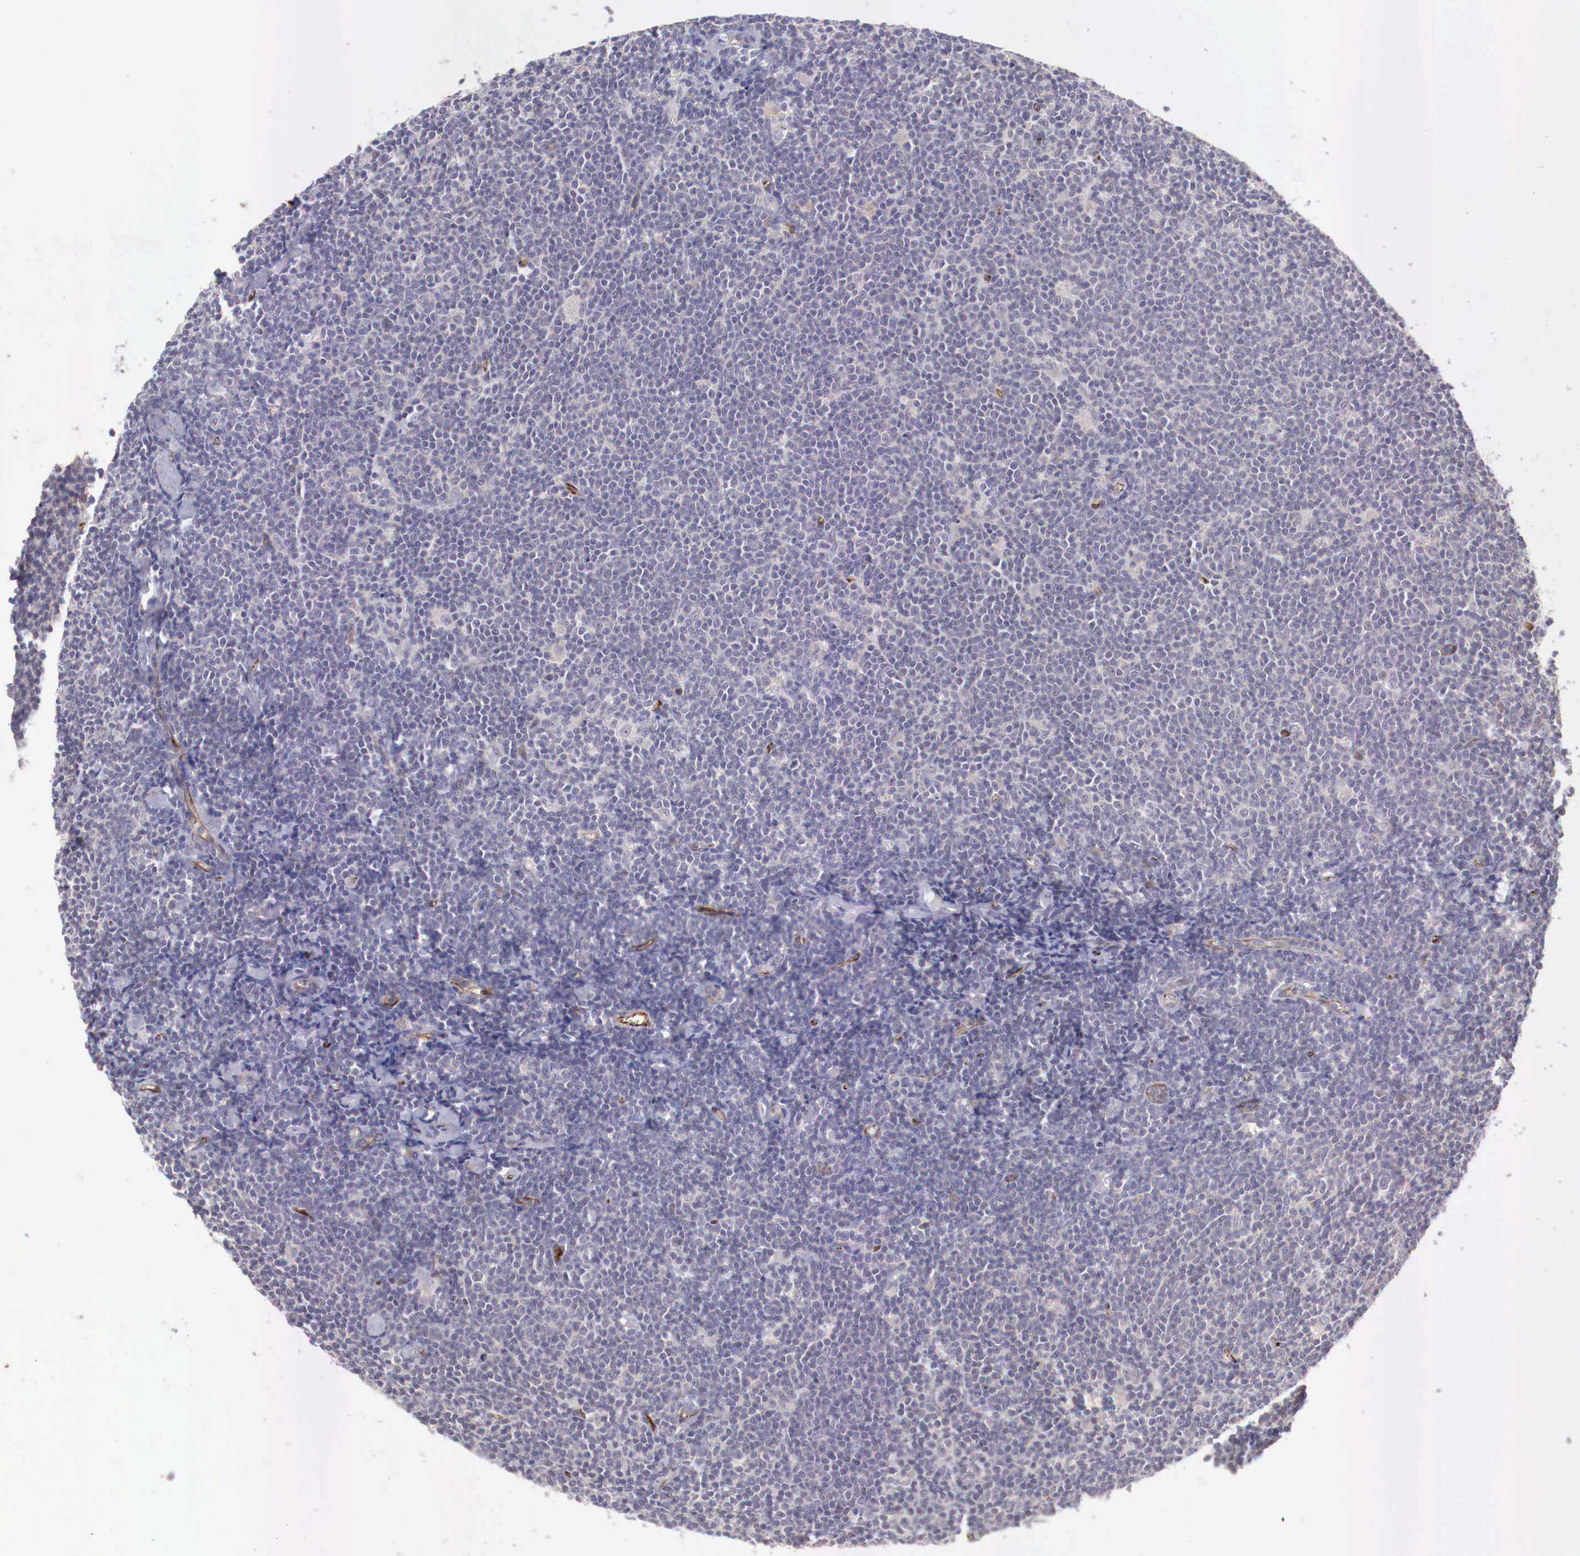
{"staining": {"intensity": "negative", "quantity": "none", "location": "none"}, "tissue": "lymphoma", "cell_type": "Tumor cells", "image_type": "cancer", "snomed": [{"axis": "morphology", "description": "Malignant lymphoma, non-Hodgkin's type, Low grade"}, {"axis": "topography", "description": "Lymph node"}], "caption": "Low-grade malignant lymphoma, non-Hodgkin's type was stained to show a protein in brown. There is no significant expression in tumor cells.", "gene": "WT1", "patient": {"sex": "male", "age": 65}}